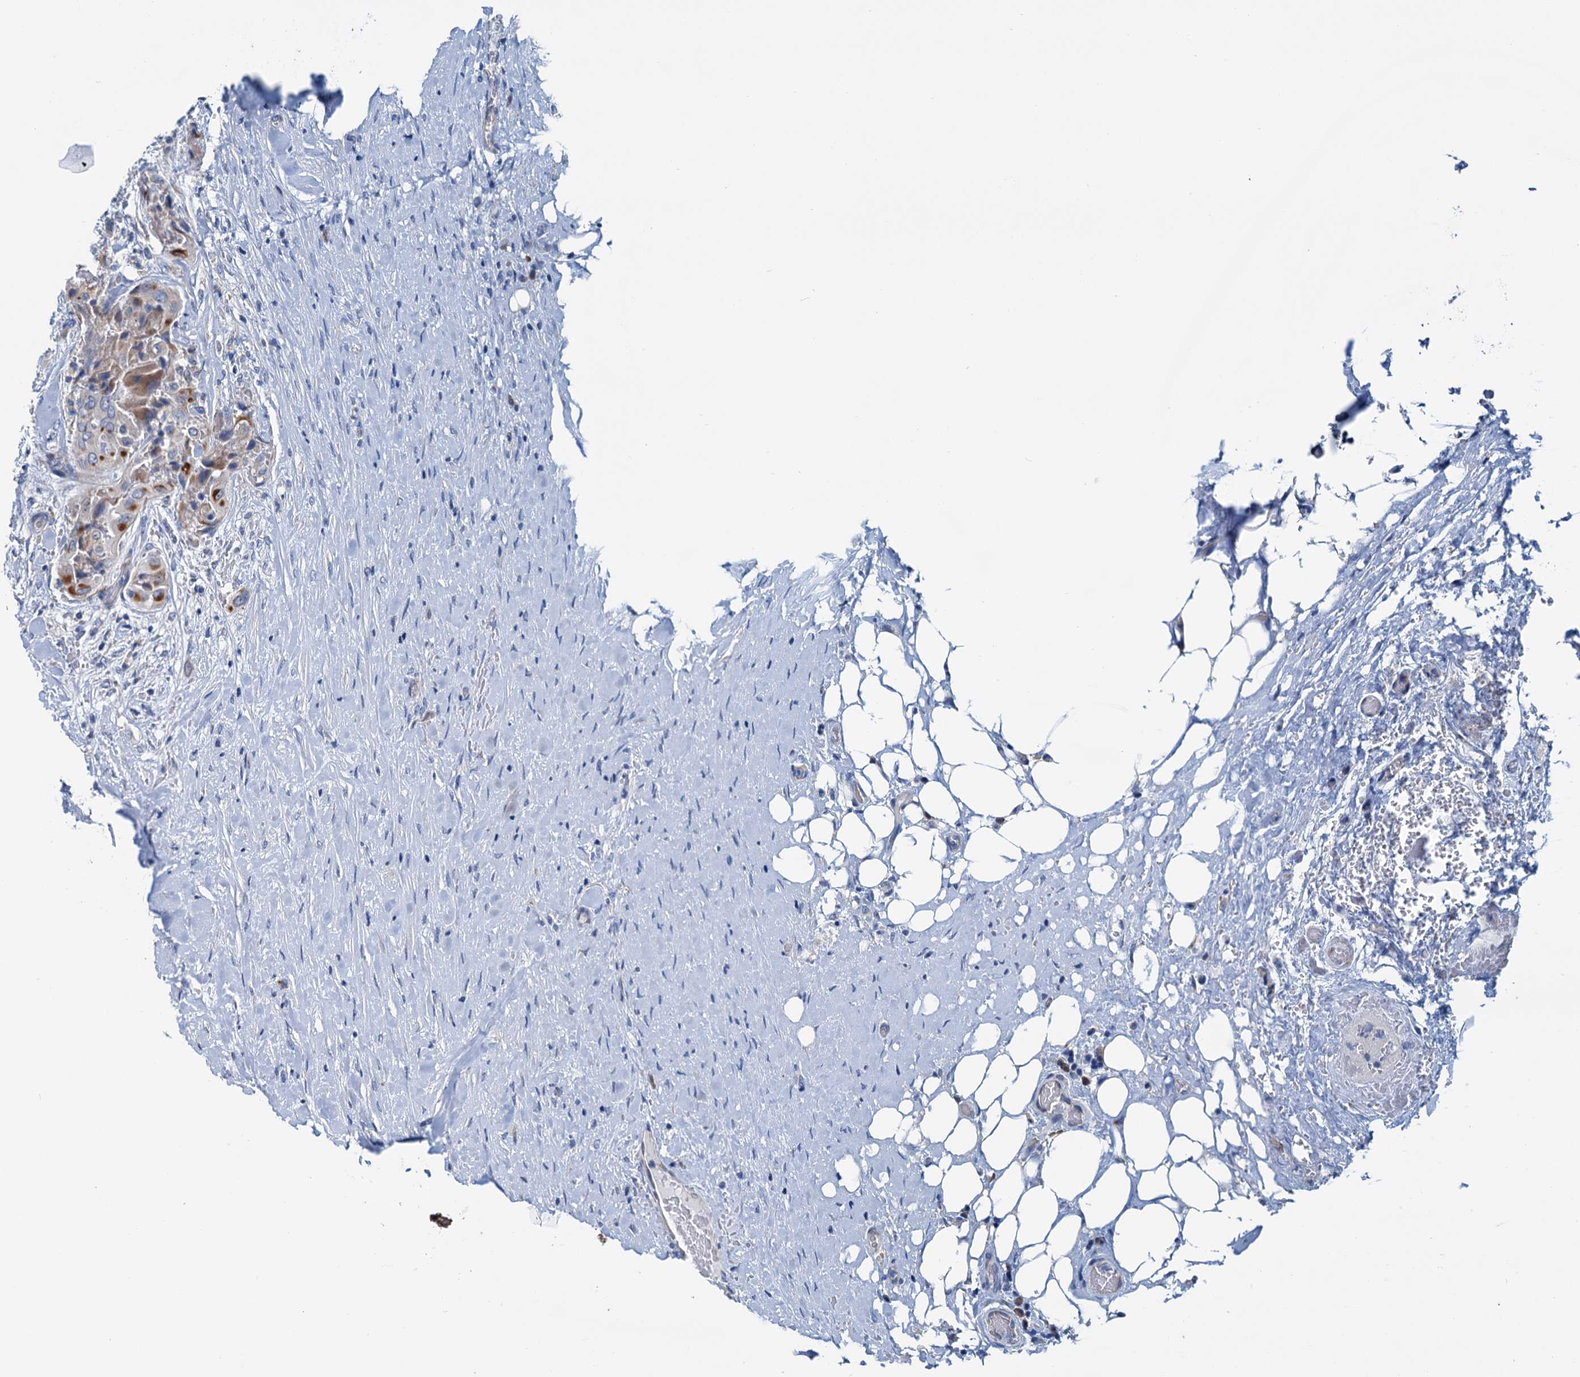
{"staining": {"intensity": "moderate", "quantity": "25%-75%", "location": "cytoplasmic/membranous"}, "tissue": "thyroid cancer", "cell_type": "Tumor cells", "image_type": "cancer", "snomed": [{"axis": "morphology", "description": "Papillary adenocarcinoma, NOS"}, {"axis": "topography", "description": "Thyroid gland"}], "caption": "A high-resolution histopathology image shows immunohistochemistry (IHC) staining of thyroid cancer, which displays moderate cytoplasmic/membranous positivity in about 25%-75% of tumor cells. (brown staining indicates protein expression, while blue staining denotes nuclei).", "gene": "ELAC1", "patient": {"sex": "female", "age": 59}}